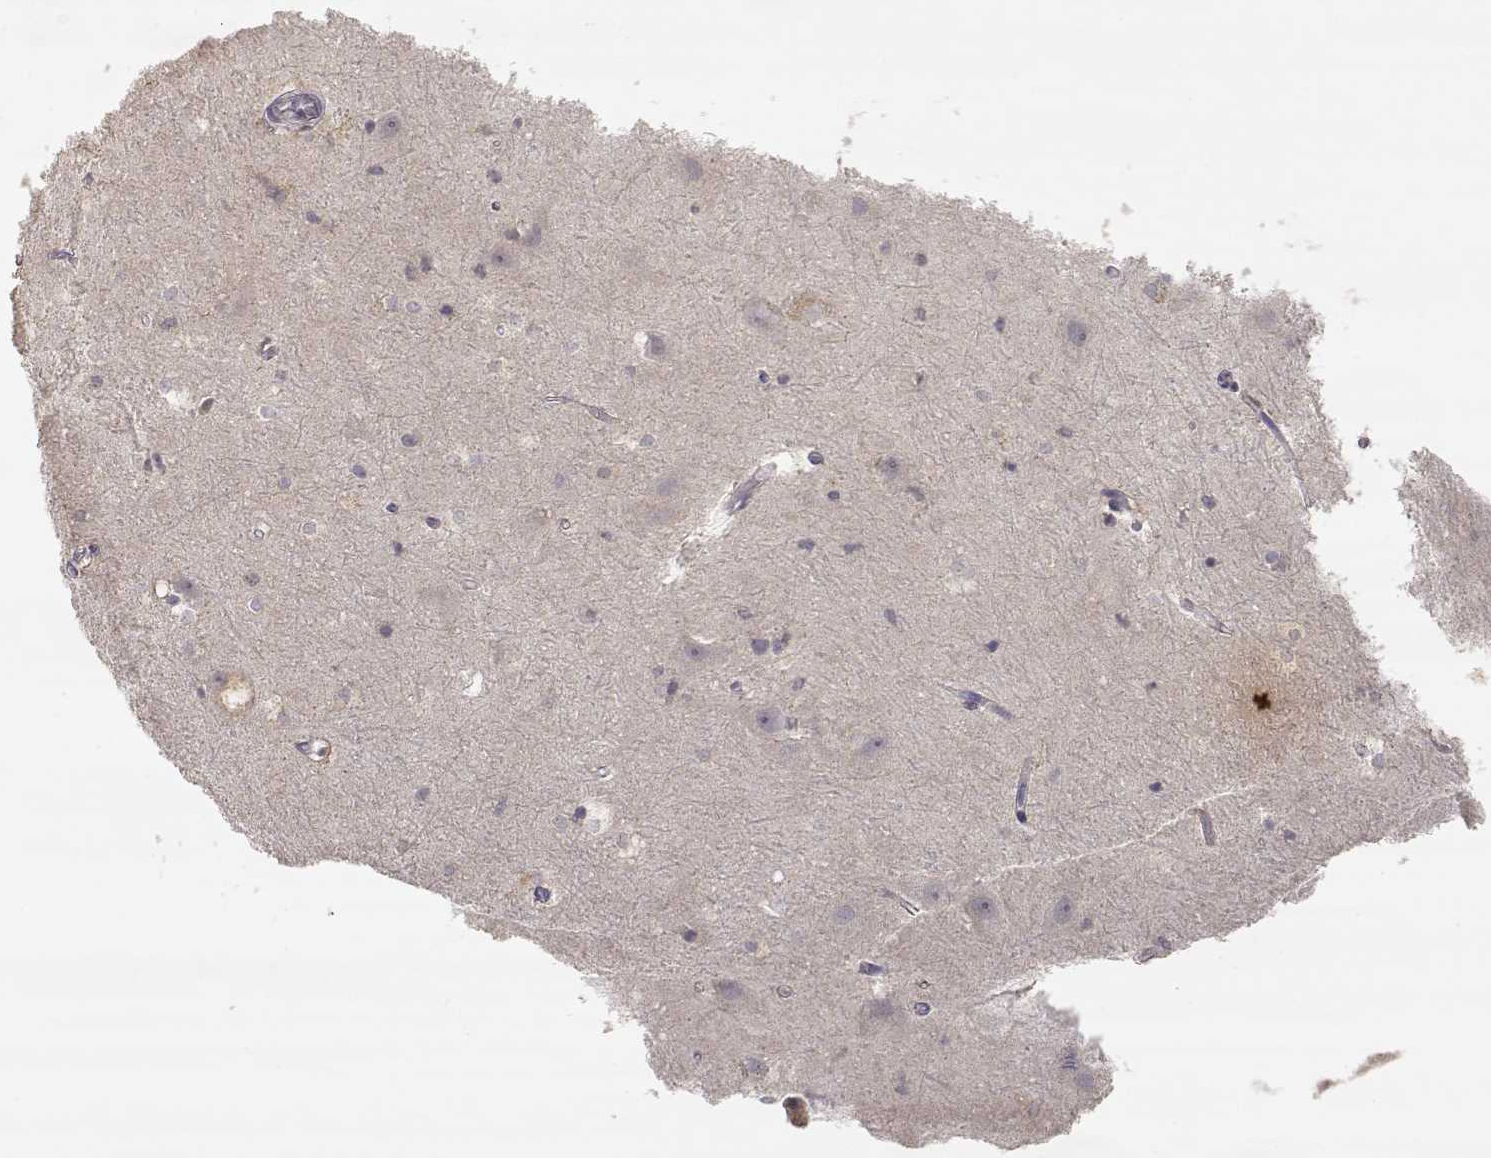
{"staining": {"intensity": "negative", "quantity": "none", "location": "none"}, "tissue": "hippocampus", "cell_type": "Glial cells", "image_type": "normal", "snomed": [{"axis": "morphology", "description": "Normal tissue, NOS"}, {"axis": "topography", "description": "Hippocampus"}], "caption": "Glial cells show no significant protein expression in benign hippocampus. (Immunohistochemistry, brightfield microscopy, high magnification).", "gene": "RAD51", "patient": {"sex": "male", "age": 44}}